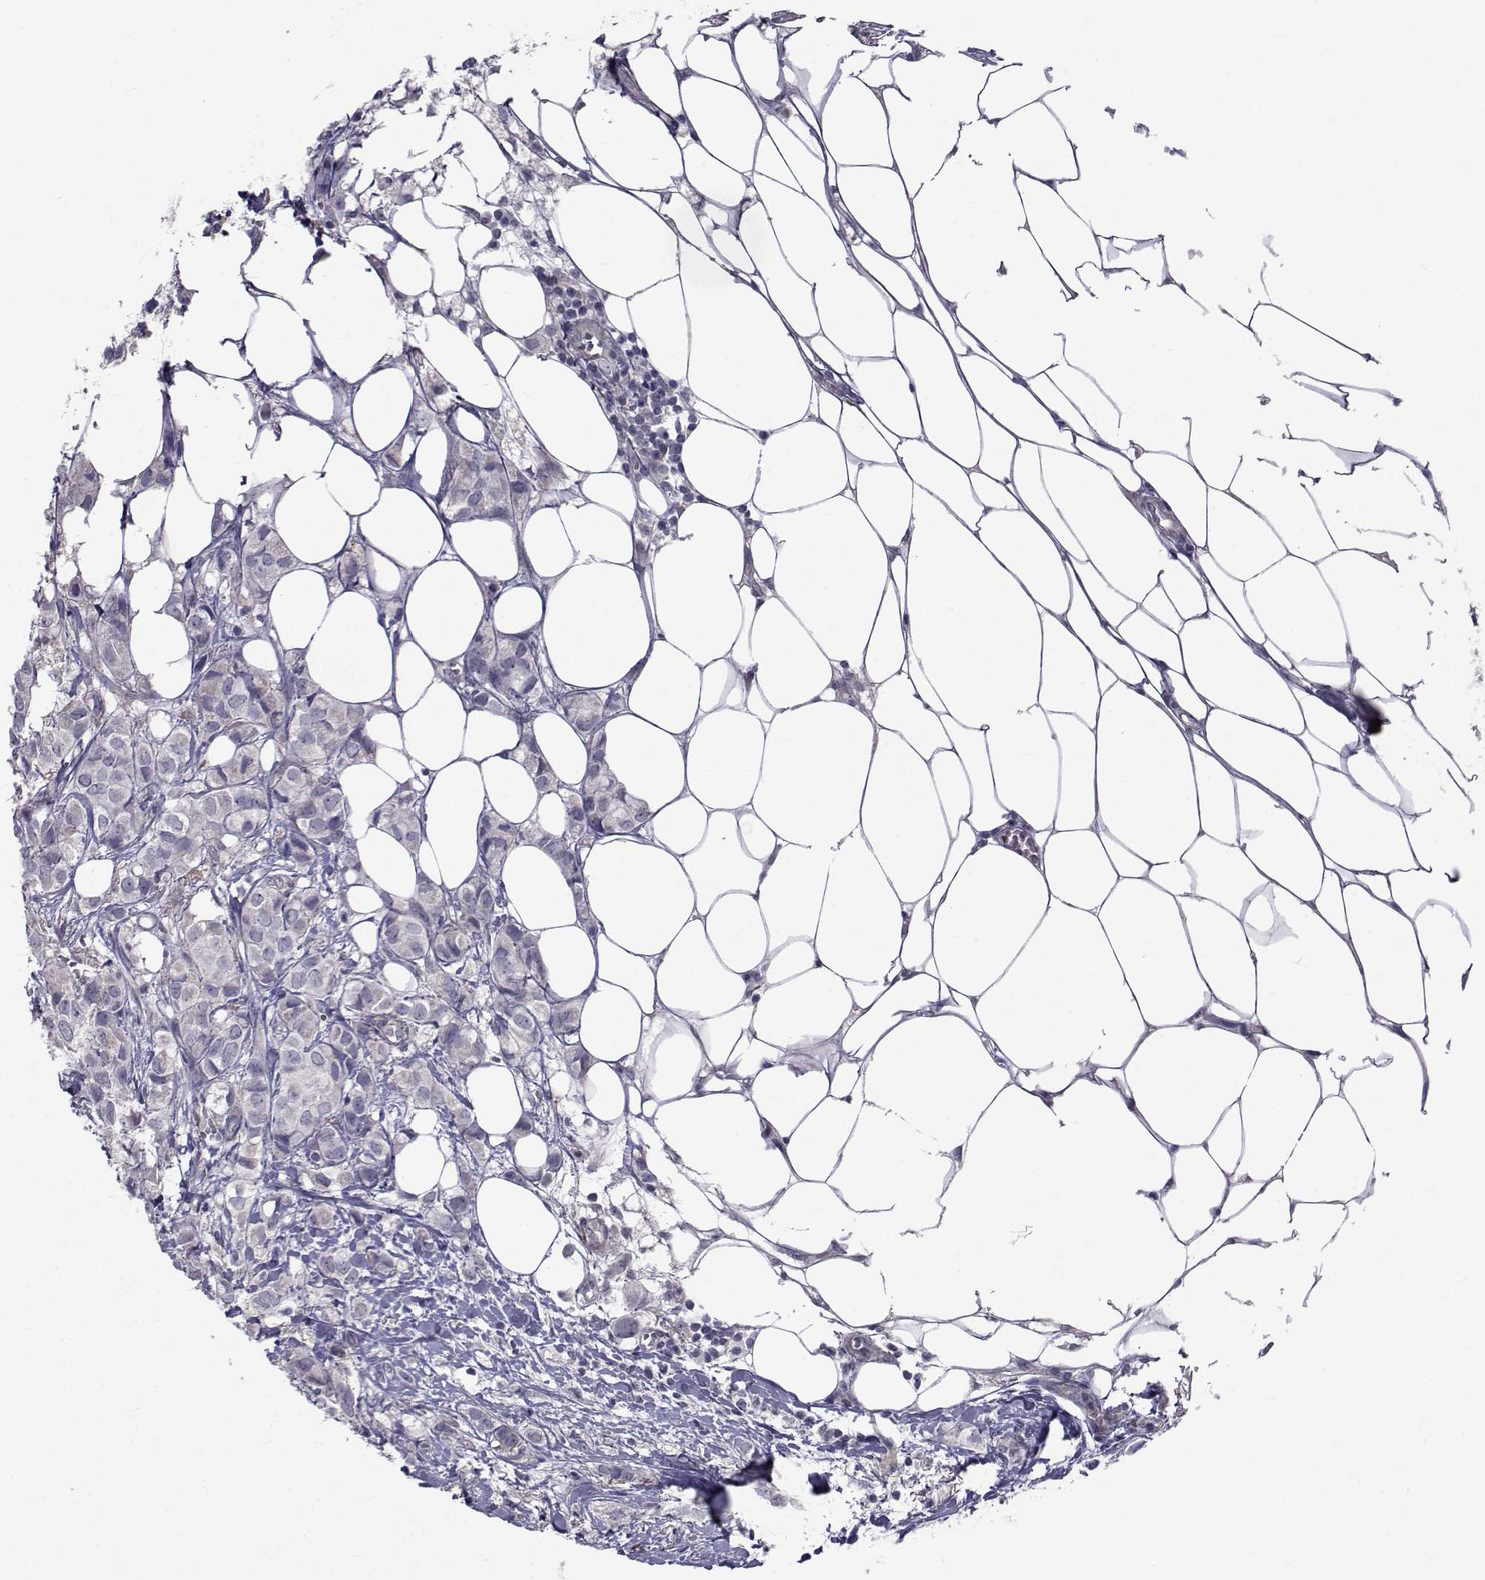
{"staining": {"intensity": "negative", "quantity": "none", "location": "none"}, "tissue": "breast cancer", "cell_type": "Tumor cells", "image_type": "cancer", "snomed": [{"axis": "morphology", "description": "Duct carcinoma"}, {"axis": "topography", "description": "Breast"}], "caption": "IHC of invasive ductal carcinoma (breast) shows no staining in tumor cells.", "gene": "CFAP74", "patient": {"sex": "female", "age": 85}}